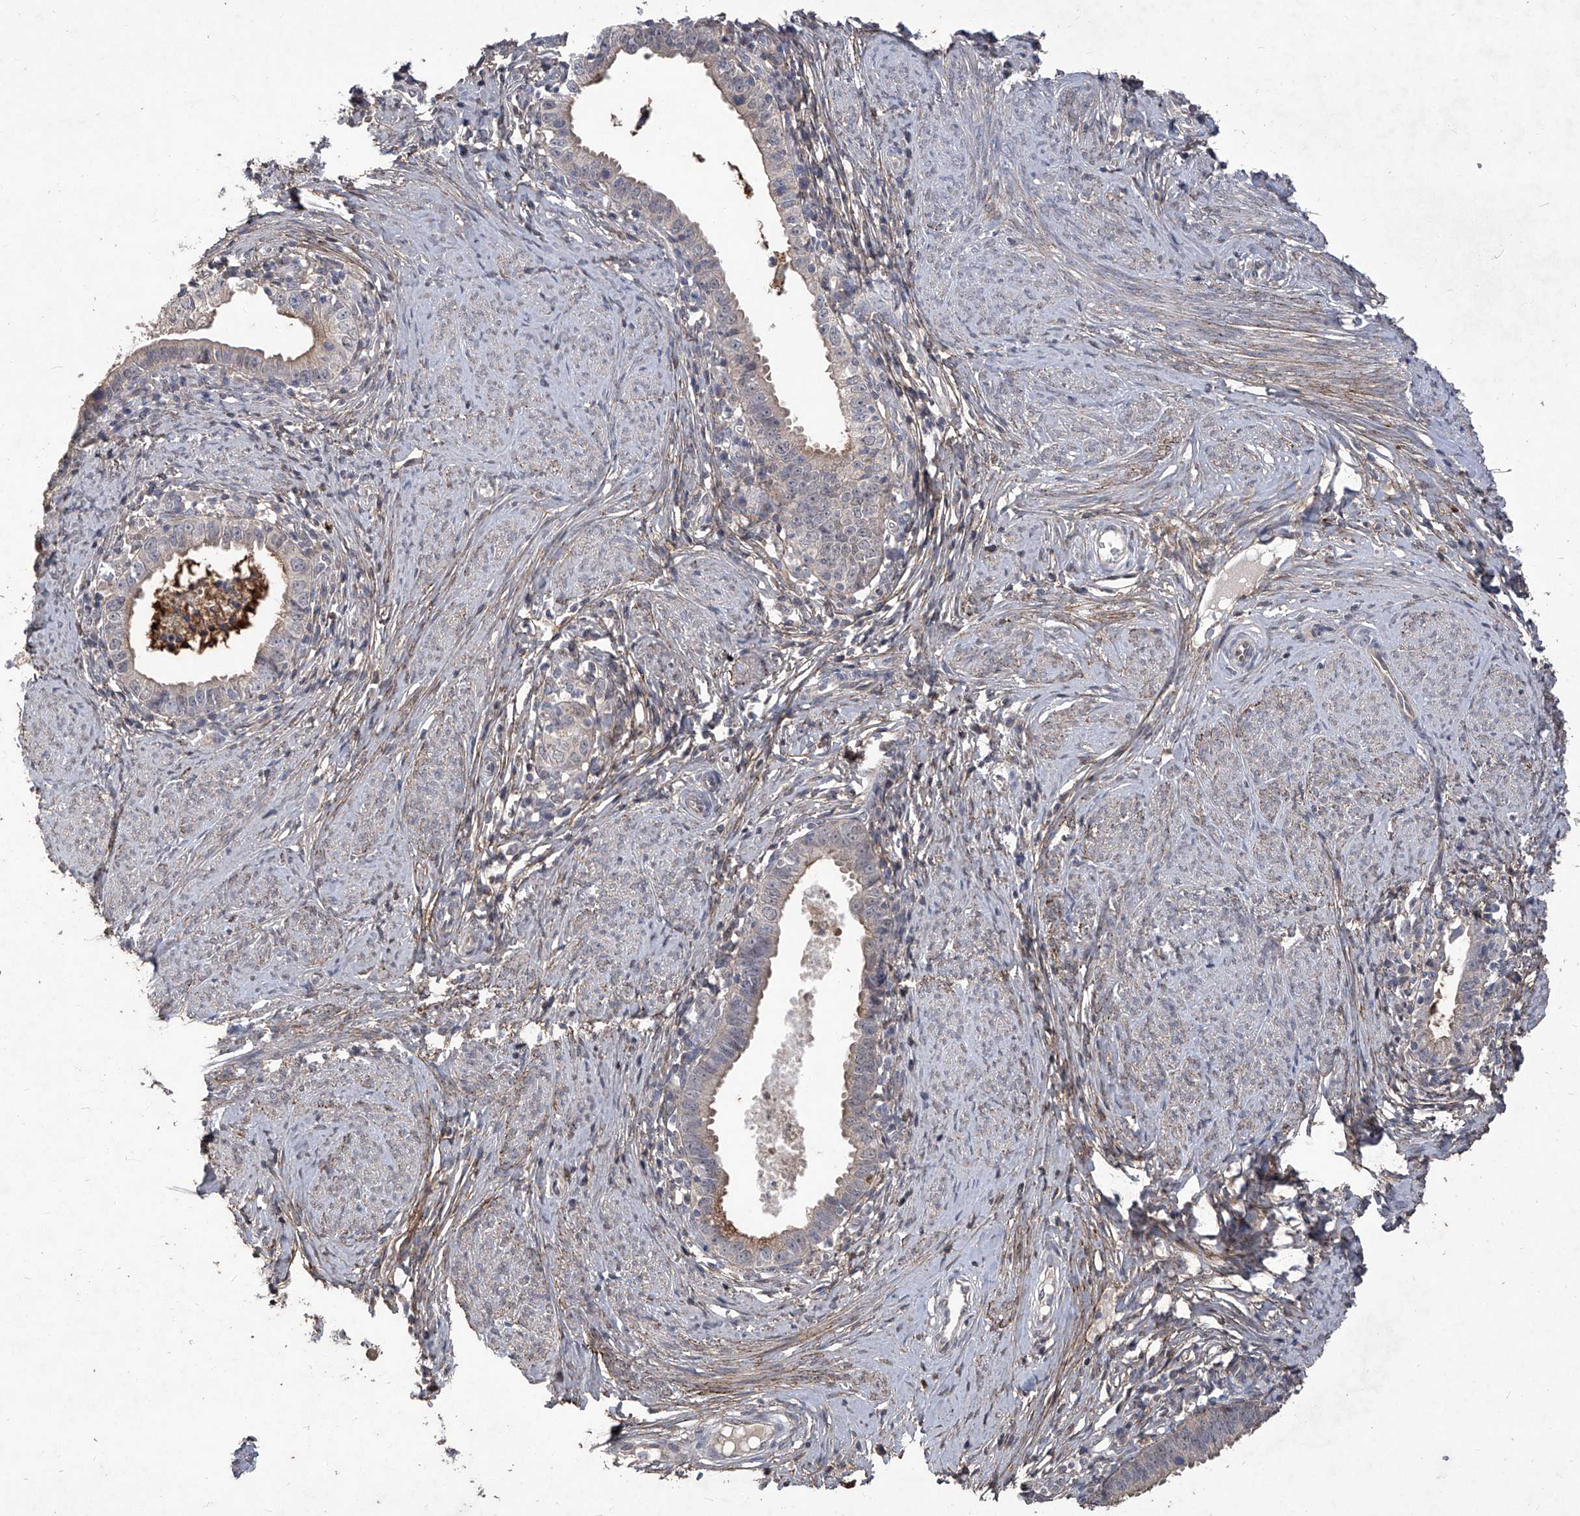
{"staining": {"intensity": "strong", "quantity": "<25%", "location": "cytoplasmic/membranous"}, "tissue": "cervical cancer", "cell_type": "Tumor cells", "image_type": "cancer", "snomed": [{"axis": "morphology", "description": "Adenocarcinoma, NOS"}, {"axis": "topography", "description": "Cervix"}], "caption": "Immunohistochemistry (IHC) (DAB) staining of human cervical adenocarcinoma exhibits strong cytoplasmic/membranous protein expression in approximately <25% of tumor cells.", "gene": "TXNIP", "patient": {"sex": "female", "age": 36}}